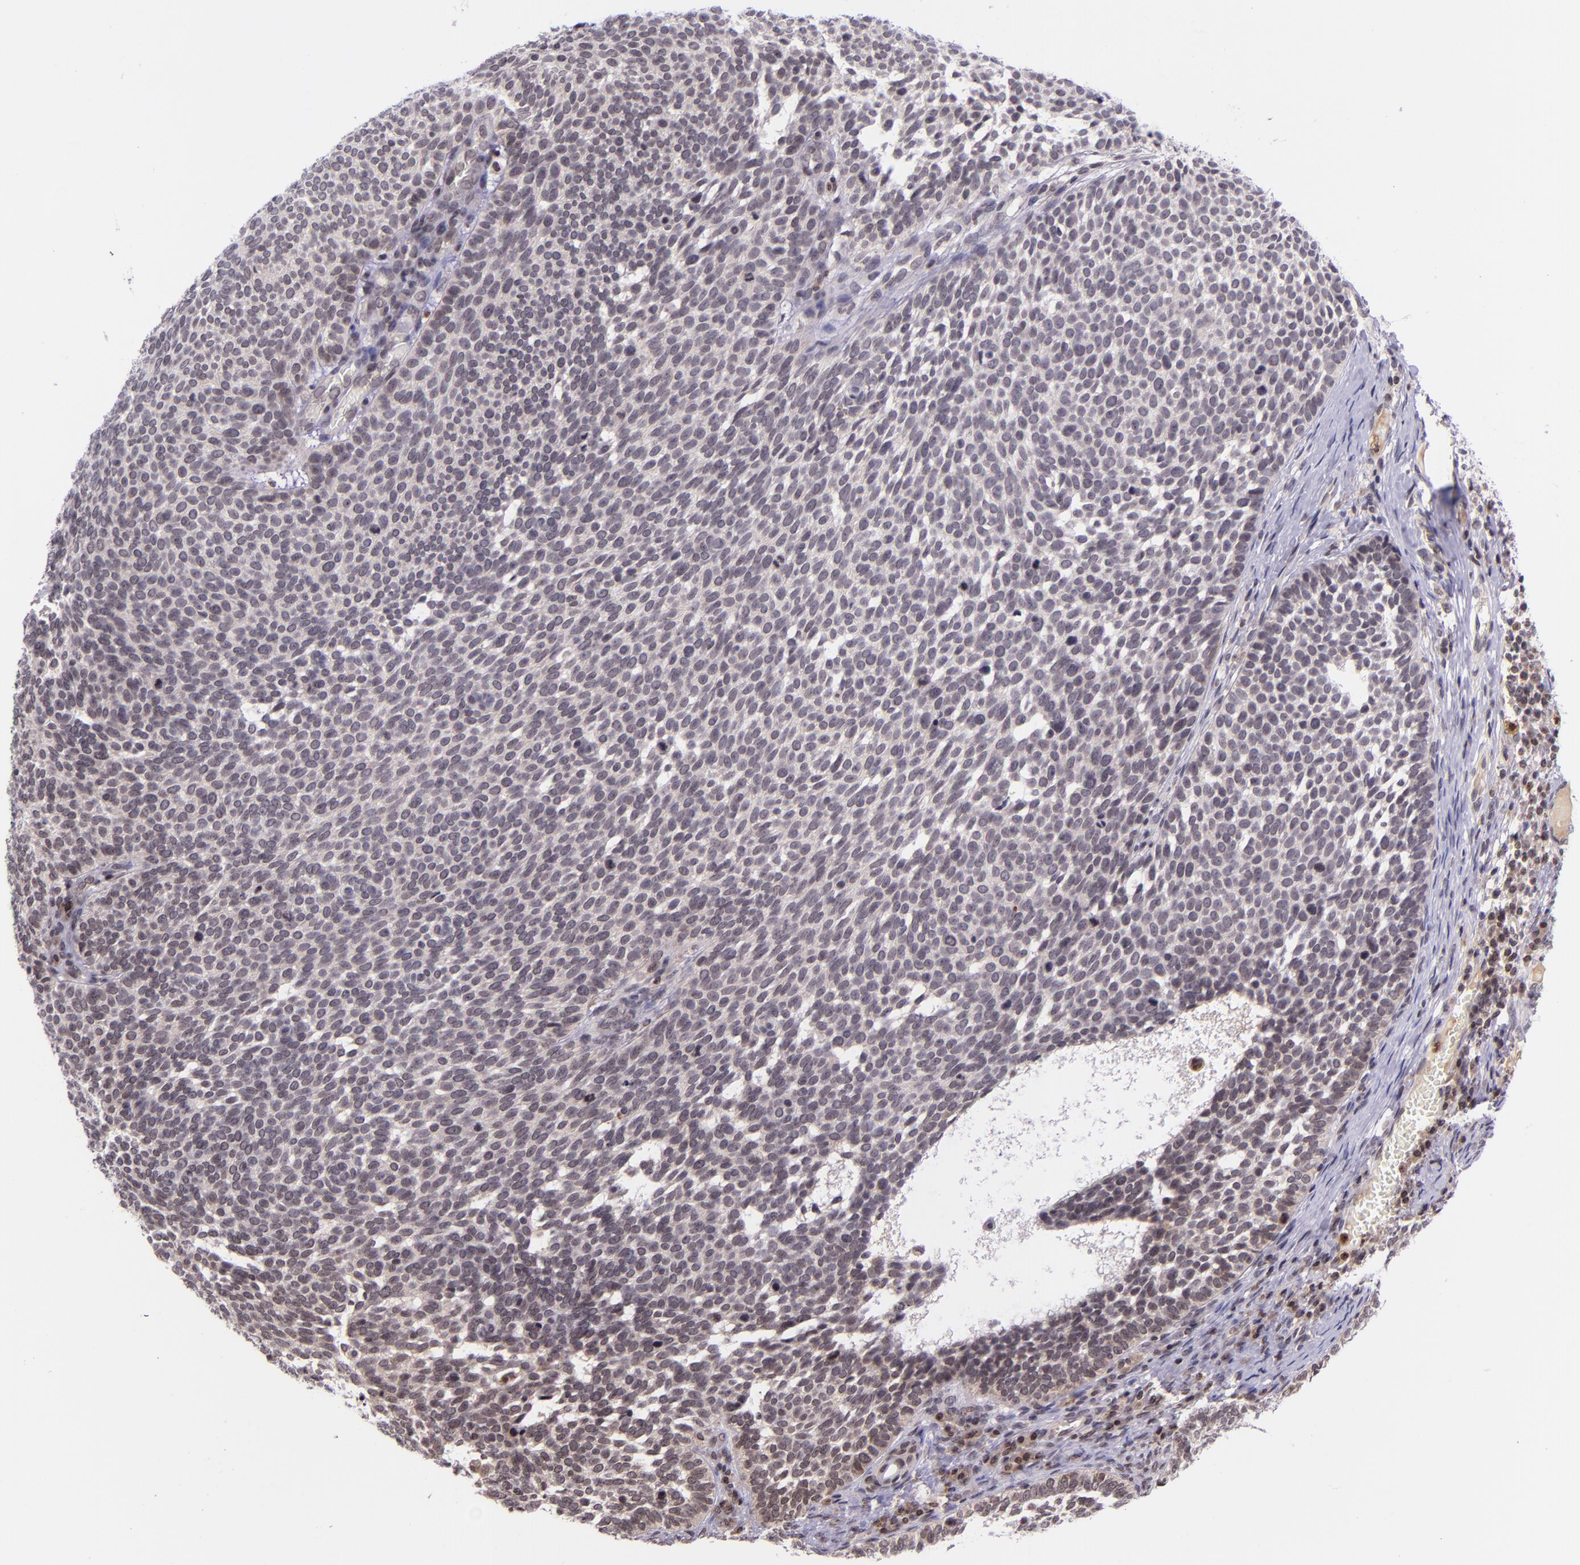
{"staining": {"intensity": "negative", "quantity": "none", "location": "none"}, "tissue": "skin cancer", "cell_type": "Tumor cells", "image_type": "cancer", "snomed": [{"axis": "morphology", "description": "Basal cell carcinoma"}, {"axis": "topography", "description": "Skin"}], "caption": "Basal cell carcinoma (skin) was stained to show a protein in brown. There is no significant expression in tumor cells. (IHC, brightfield microscopy, high magnification).", "gene": "SELL", "patient": {"sex": "male", "age": 63}}